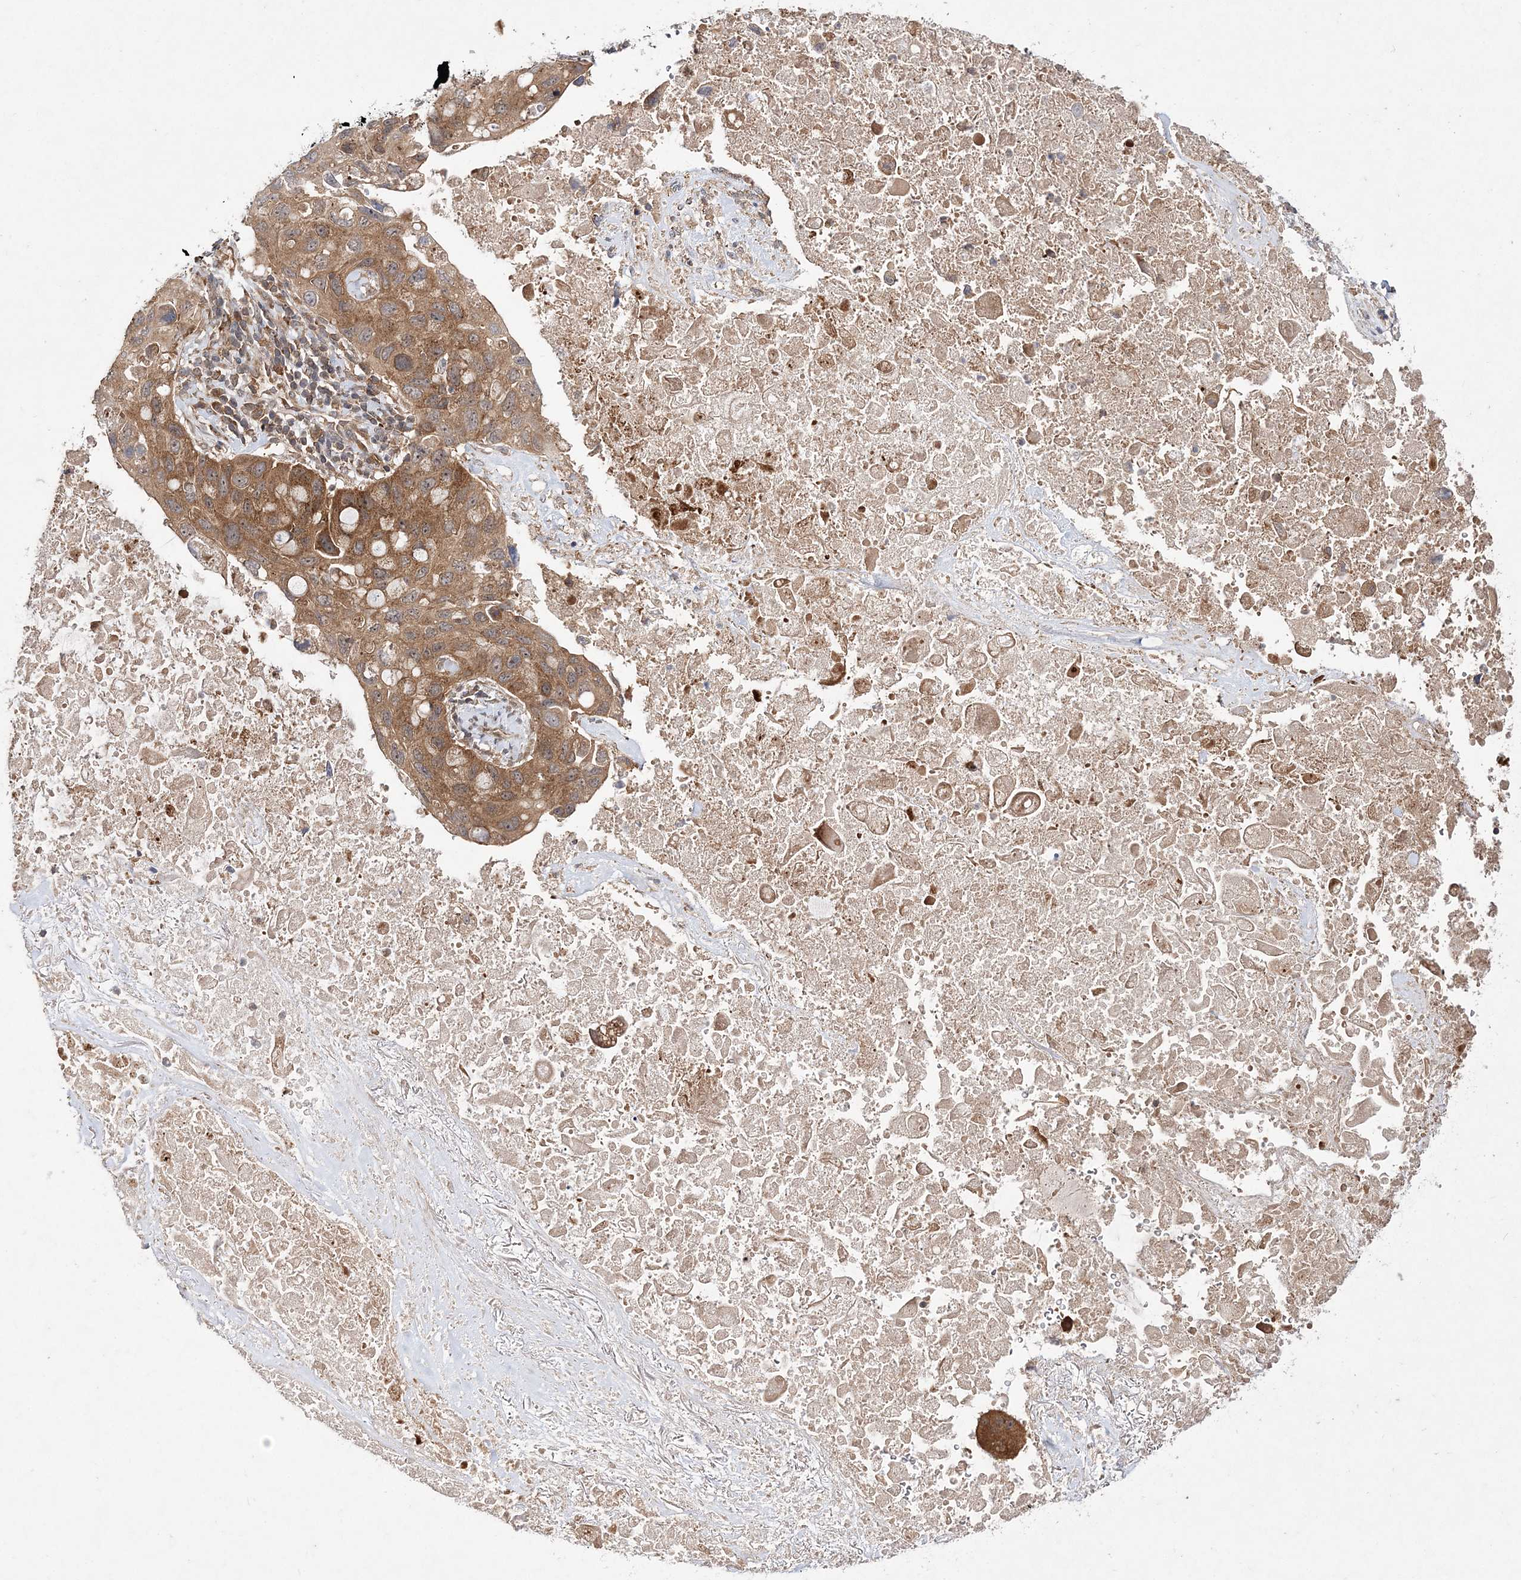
{"staining": {"intensity": "moderate", "quantity": ">75%", "location": "cytoplasmic/membranous"}, "tissue": "lung cancer", "cell_type": "Tumor cells", "image_type": "cancer", "snomed": [{"axis": "morphology", "description": "Squamous cell carcinoma, NOS"}, {"axis": "topography", "description": "Lung"}], "caption": "A brown stain highlights moderate cytoplasmic/membranous staining of a protein in squamous cell carcinoma (lung) tumor cells. The protein of interest is stained brown, and the nuclei are stained in blue (DAB IHC with brightfield microscopy, high magnification).", "gene": "TMEM9B", "patient": {"sex": "female", "age": 73}}